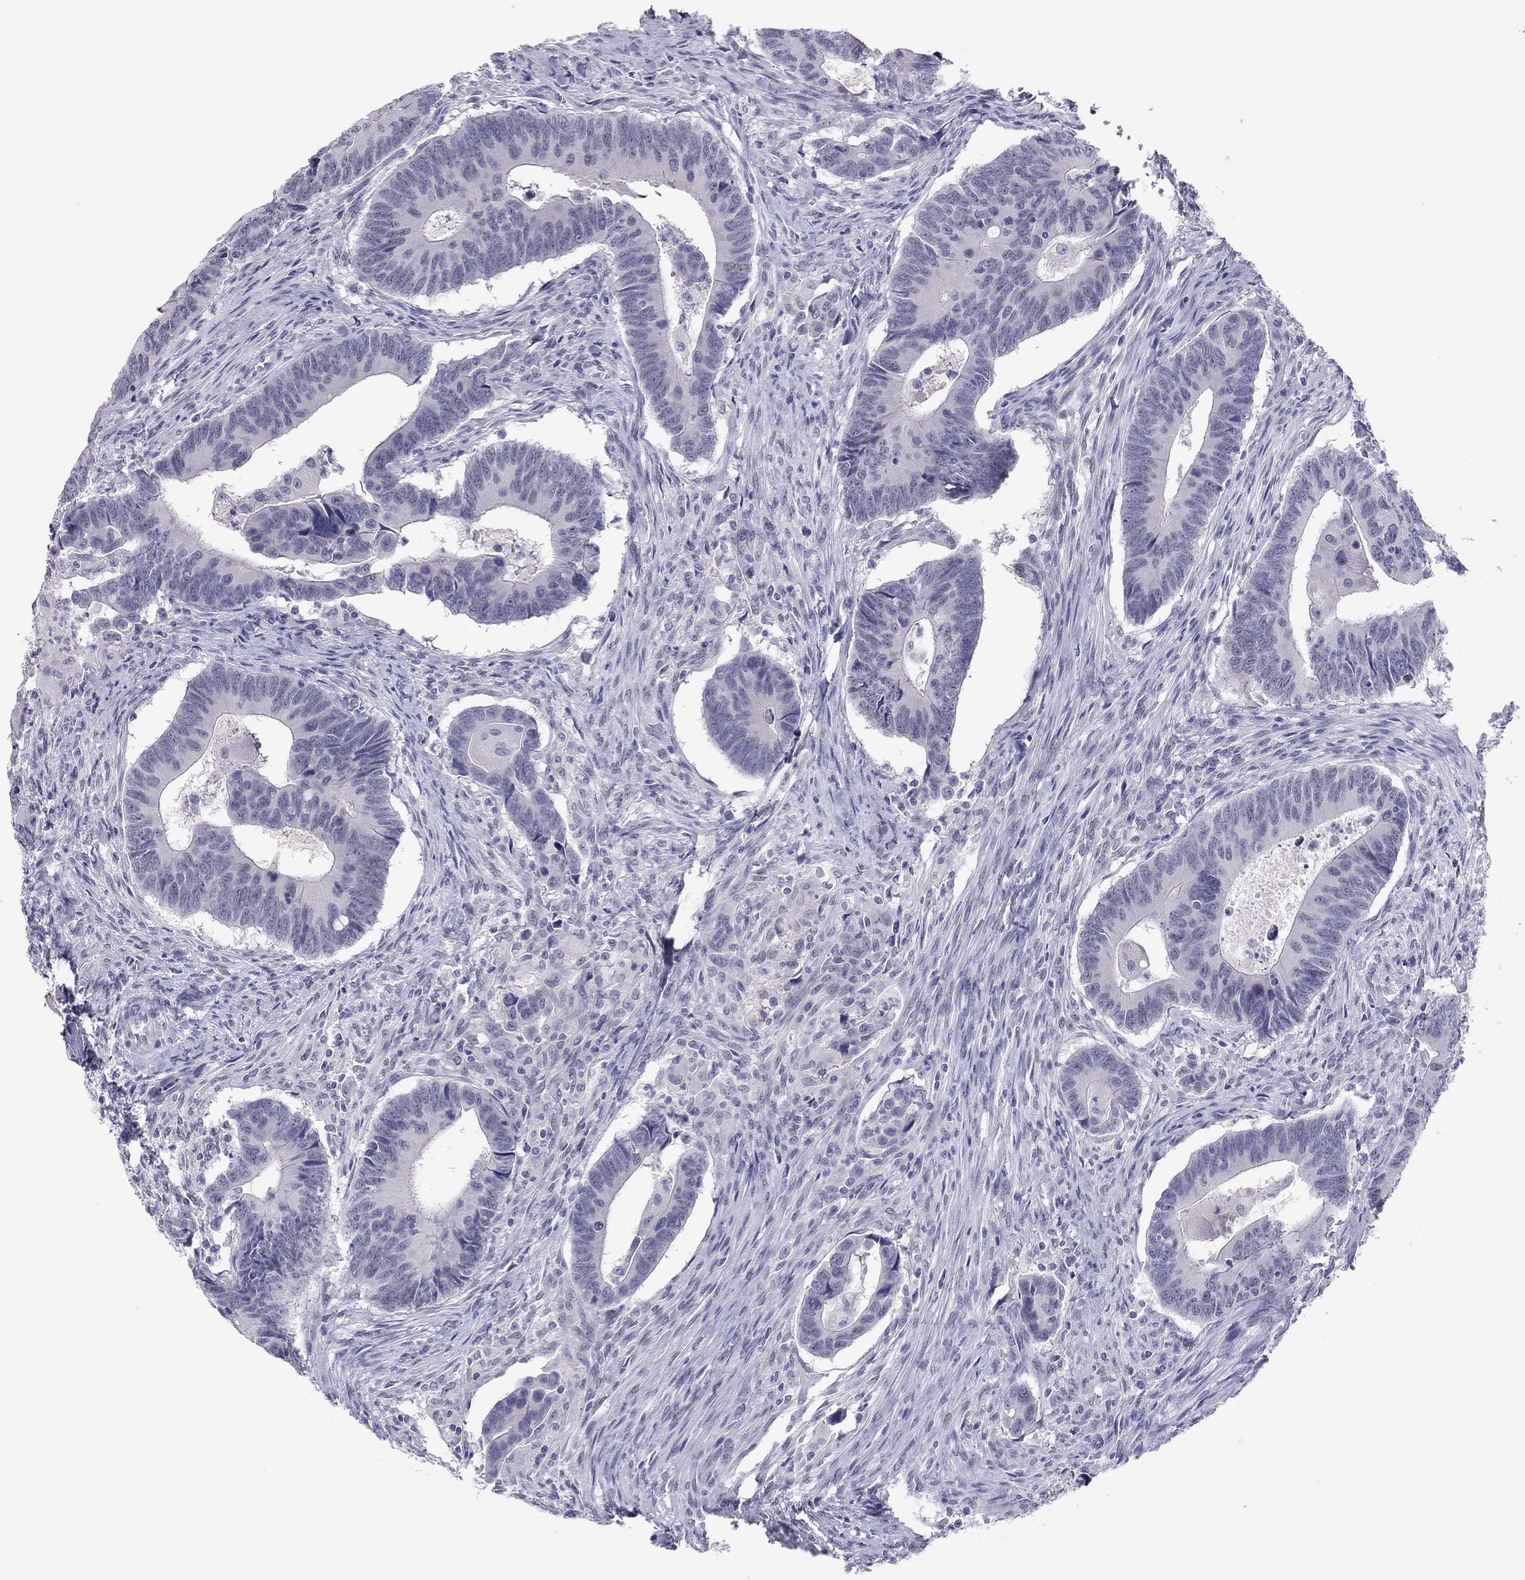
{"staining": {"intensity": "negative", "quantity": "none", "location": "none"}, "tissue": "colorectal cancer", "cell_type": "Tumor cells", "image_type": "cancer", "snomed": [{"axis": "morphology", "description": "Adenocarcinoma, NOS"}, {"axis": "topography", "description": "Rectum"}], "caption": "Micrograph shows no protein expression in tumor cells of colorectal adenocarcinoma tissue. (Stains: DAB (3,3'-diaminobenzidine) immunohistochemistry (IHC) with hematoxylin counter stain, Microscopy: brightfield microscopy at high magnification).", "gene": "PHOX2A", "patient": {"sex": "male", "age": 67}}